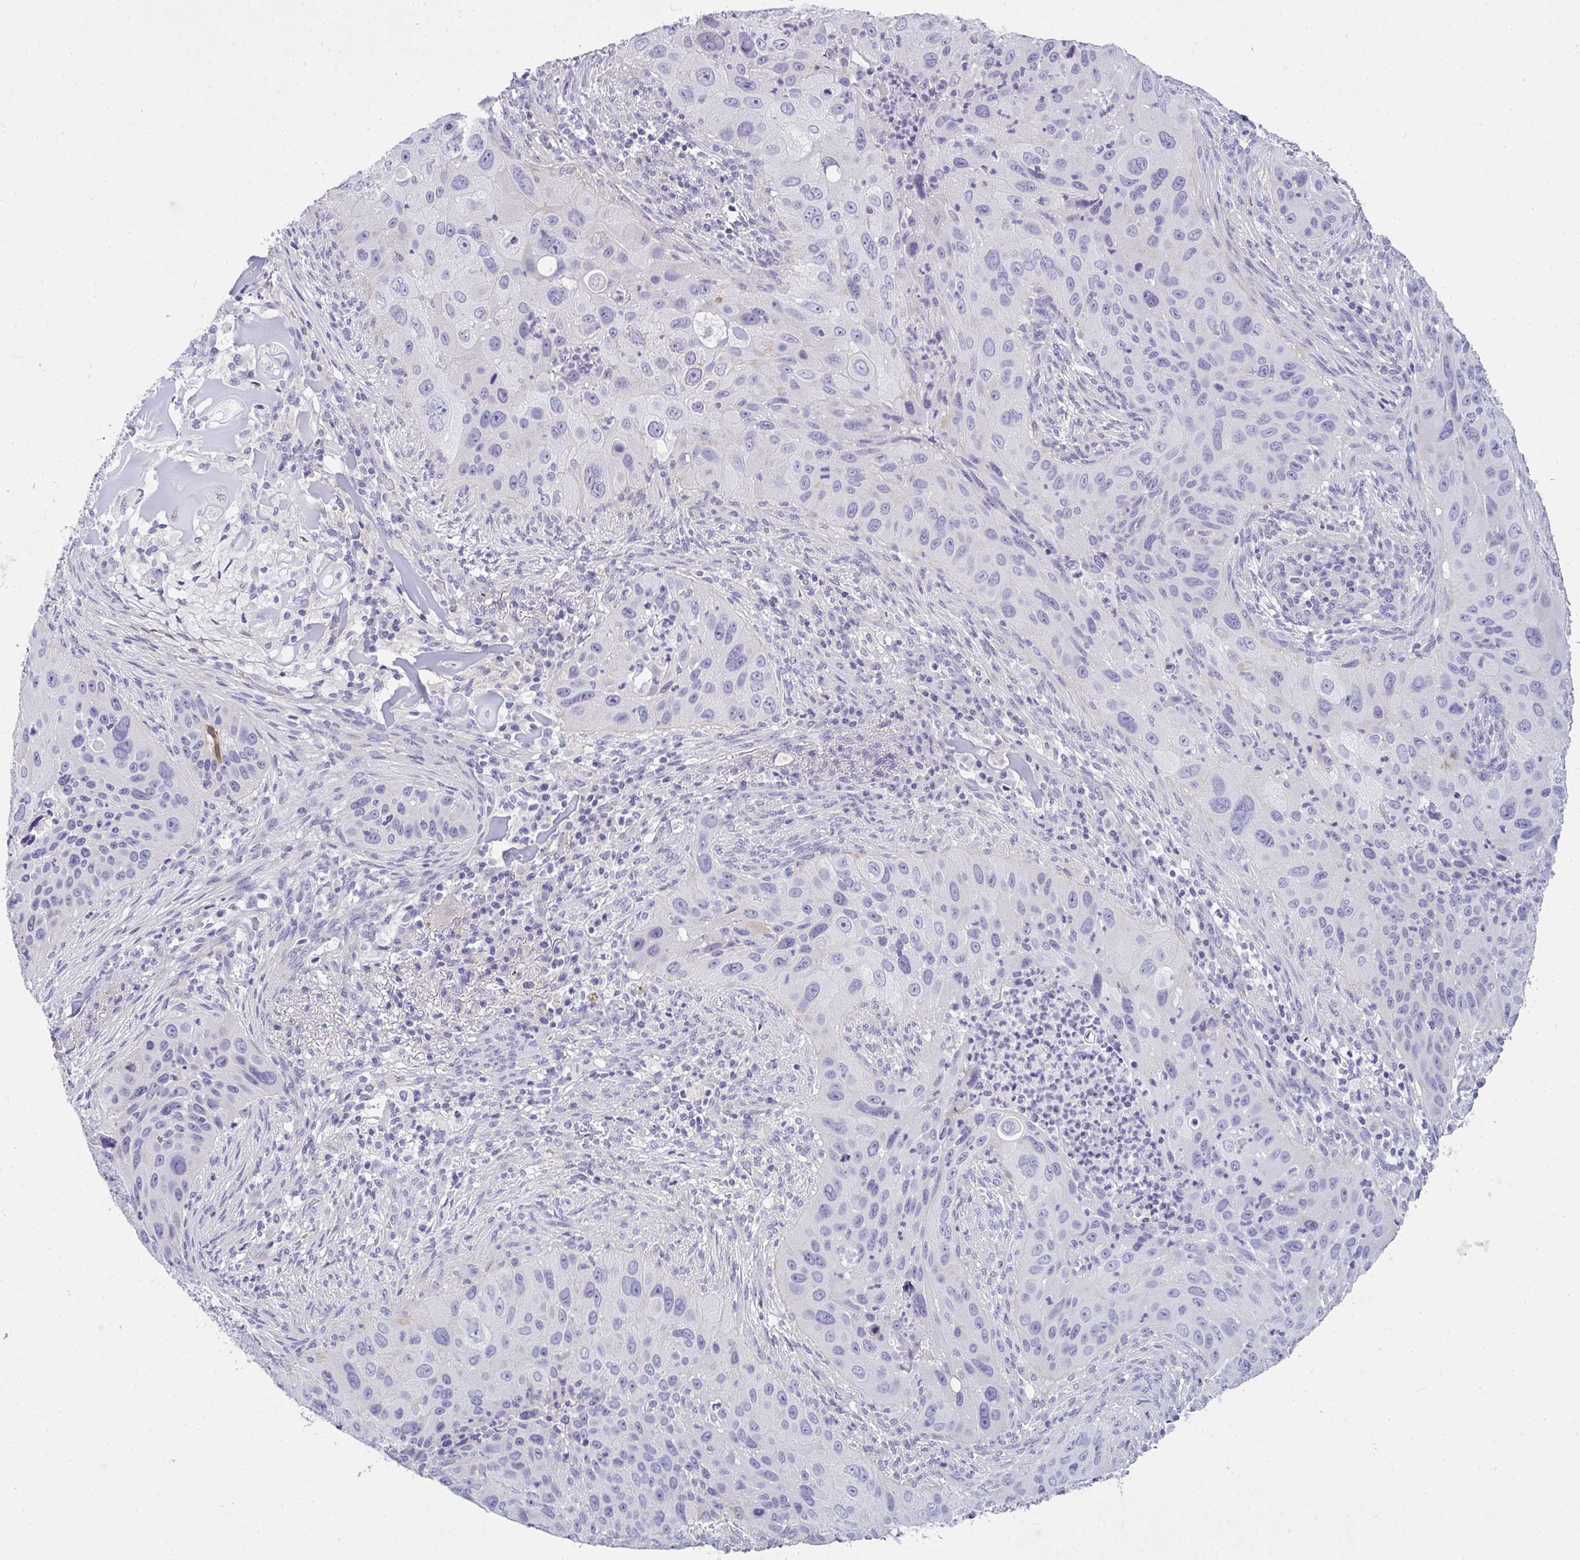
{"staining": {"intensity": "negative", "quantity": "none", "location": "none"}, "tissue": "lung cancer", "cell_type": "Tumor cells", "image_type": "cancer", "snomed": [{"axis": "morphology", "description": "Squamous cell carcinoma, NOS"}, {"axis": "topography", "description": "Lung"}], "caption": "A histopathology image of lung squamous cell carcinoma stained for a protein shows no brown staining in tumor cells.", "gene": "GSDMB", "patient": {"sex": "male", "age": 63}}